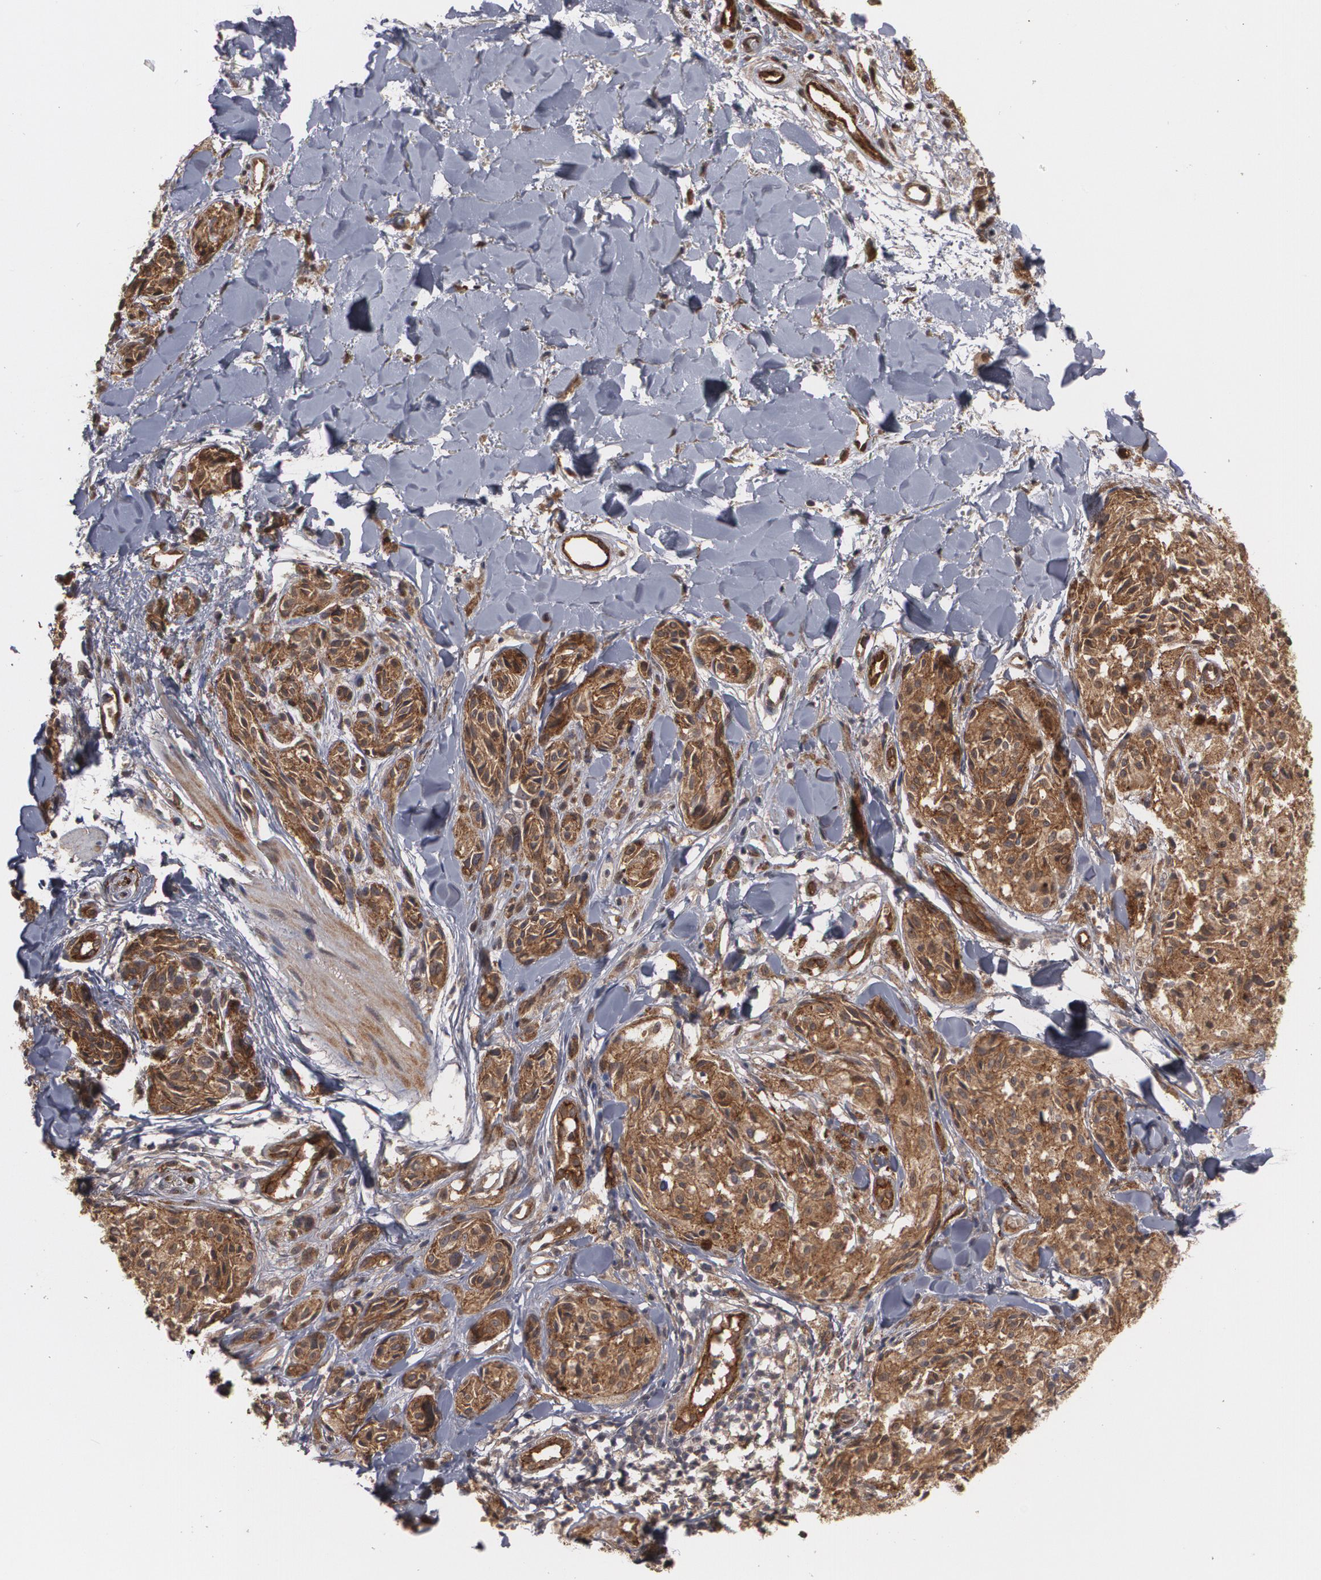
{"staining": {"intensity": "strong", "quantity": ">75%", "location": "cytoplasmic/membranous"}, "tissue": "melanoma", "cell_type": "Tumor cells", "image_type": "cancer", "snomed": [{"axis": "morphology", "description": "Malignant melanoma, Metastatic site"}, {"axis": "topography", "description": "Skin"}], "caption": "The histopathology image reveals a brown stain indicating the presence of a protein in the cytoplasmic/membranous of tumor cells in melanoma.", "gene": "TJP1", "patient": {"sex": "female", "age": 66}}